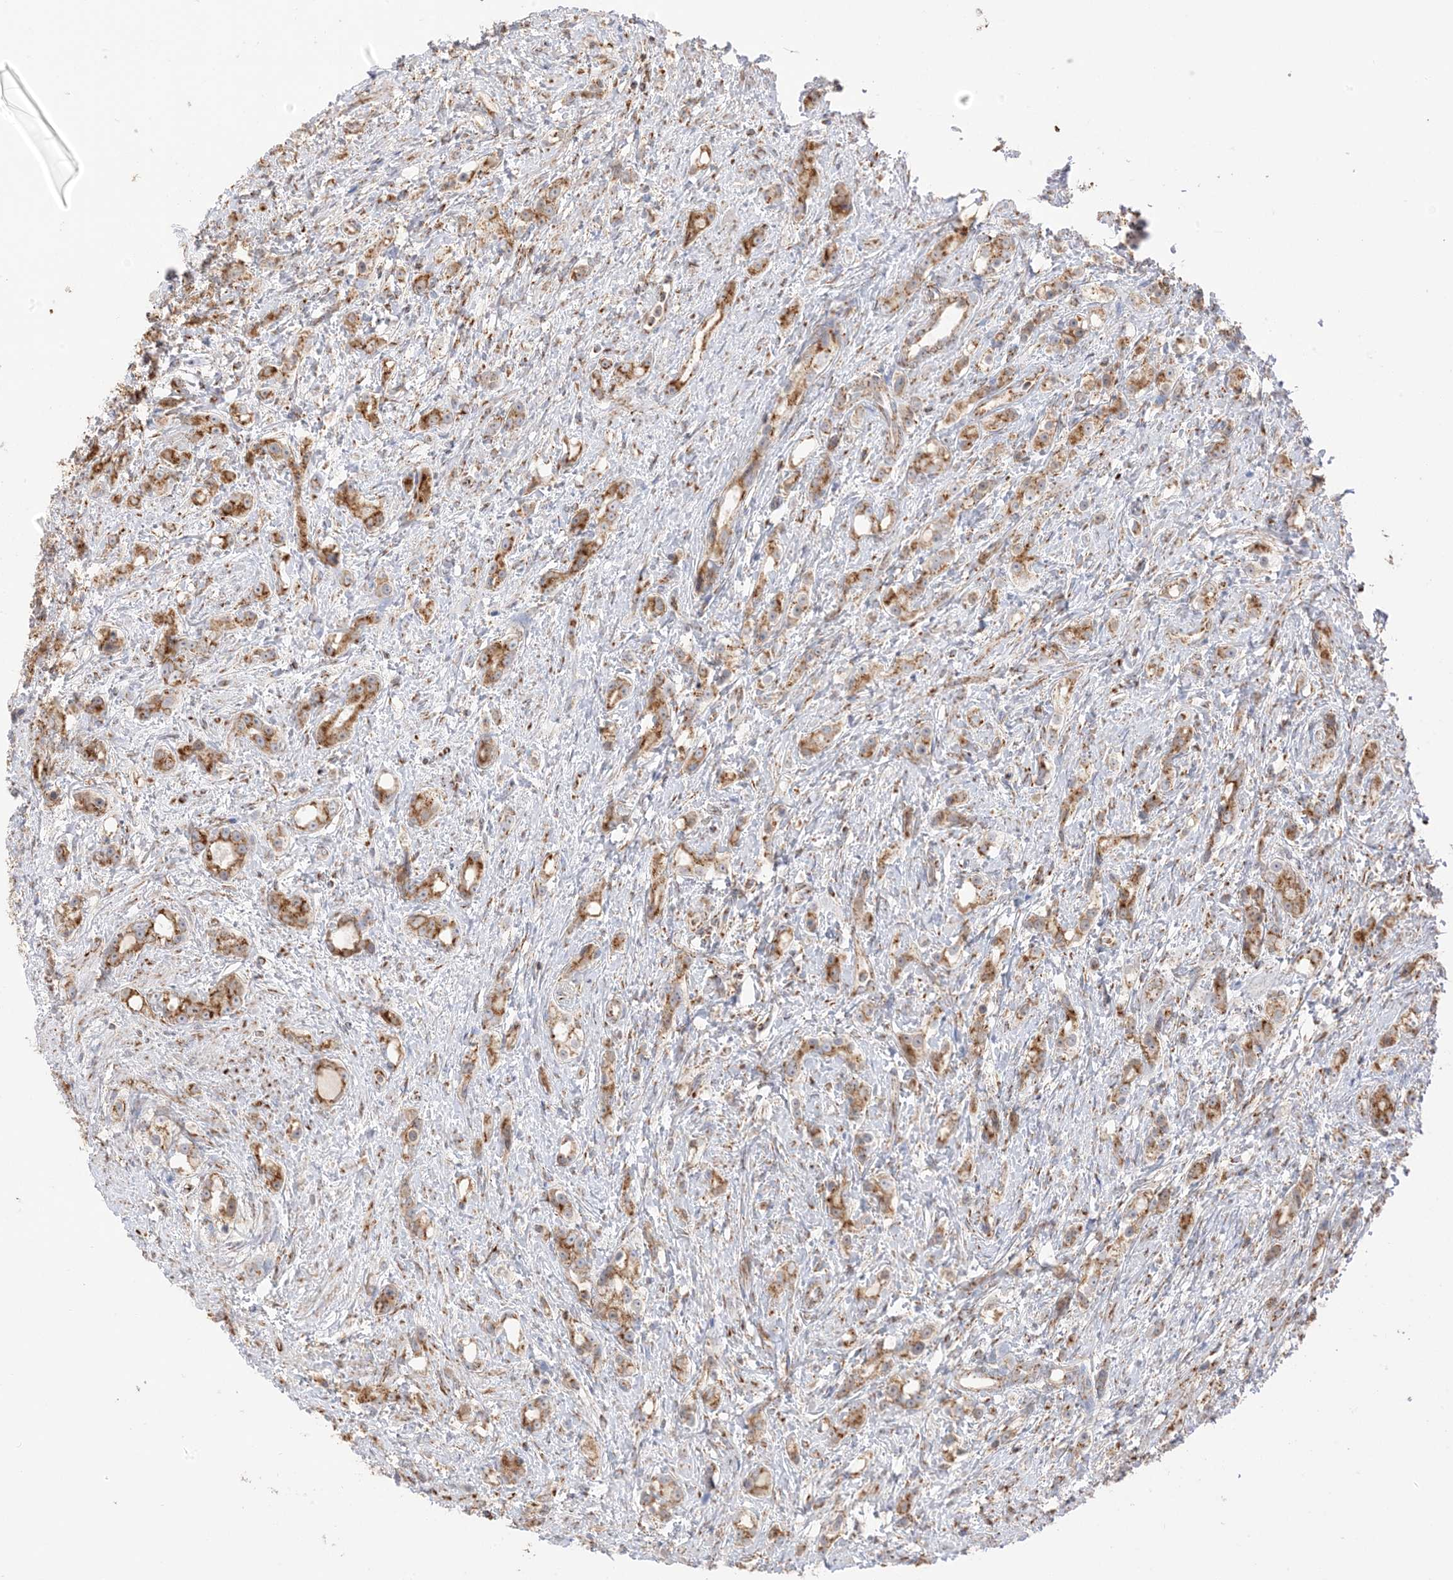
{"staining": {"intensity": "strong", "quantity": ">75%", "location": "cytoplasmic/membranous"}, "tissue": "prostate cancer", "cell_type": "Tumor cells", "image_type": "cancer", "snomed": [{"axis": "morphology", "description": "Adenocarcinoma, High grade"}, {"axis": "topography", "description": "Prostate"}], "caption": "High-grade adenocarcinoma (prostate) stained for a protein demonstrates strong cytoplasmic/membranous positivity in tumor cells. (brown staining indicates protein expression, while blue staining denotes nuclei).", "gene": "SLC25A12", "patient": {"sex": "male", "age": 63}}